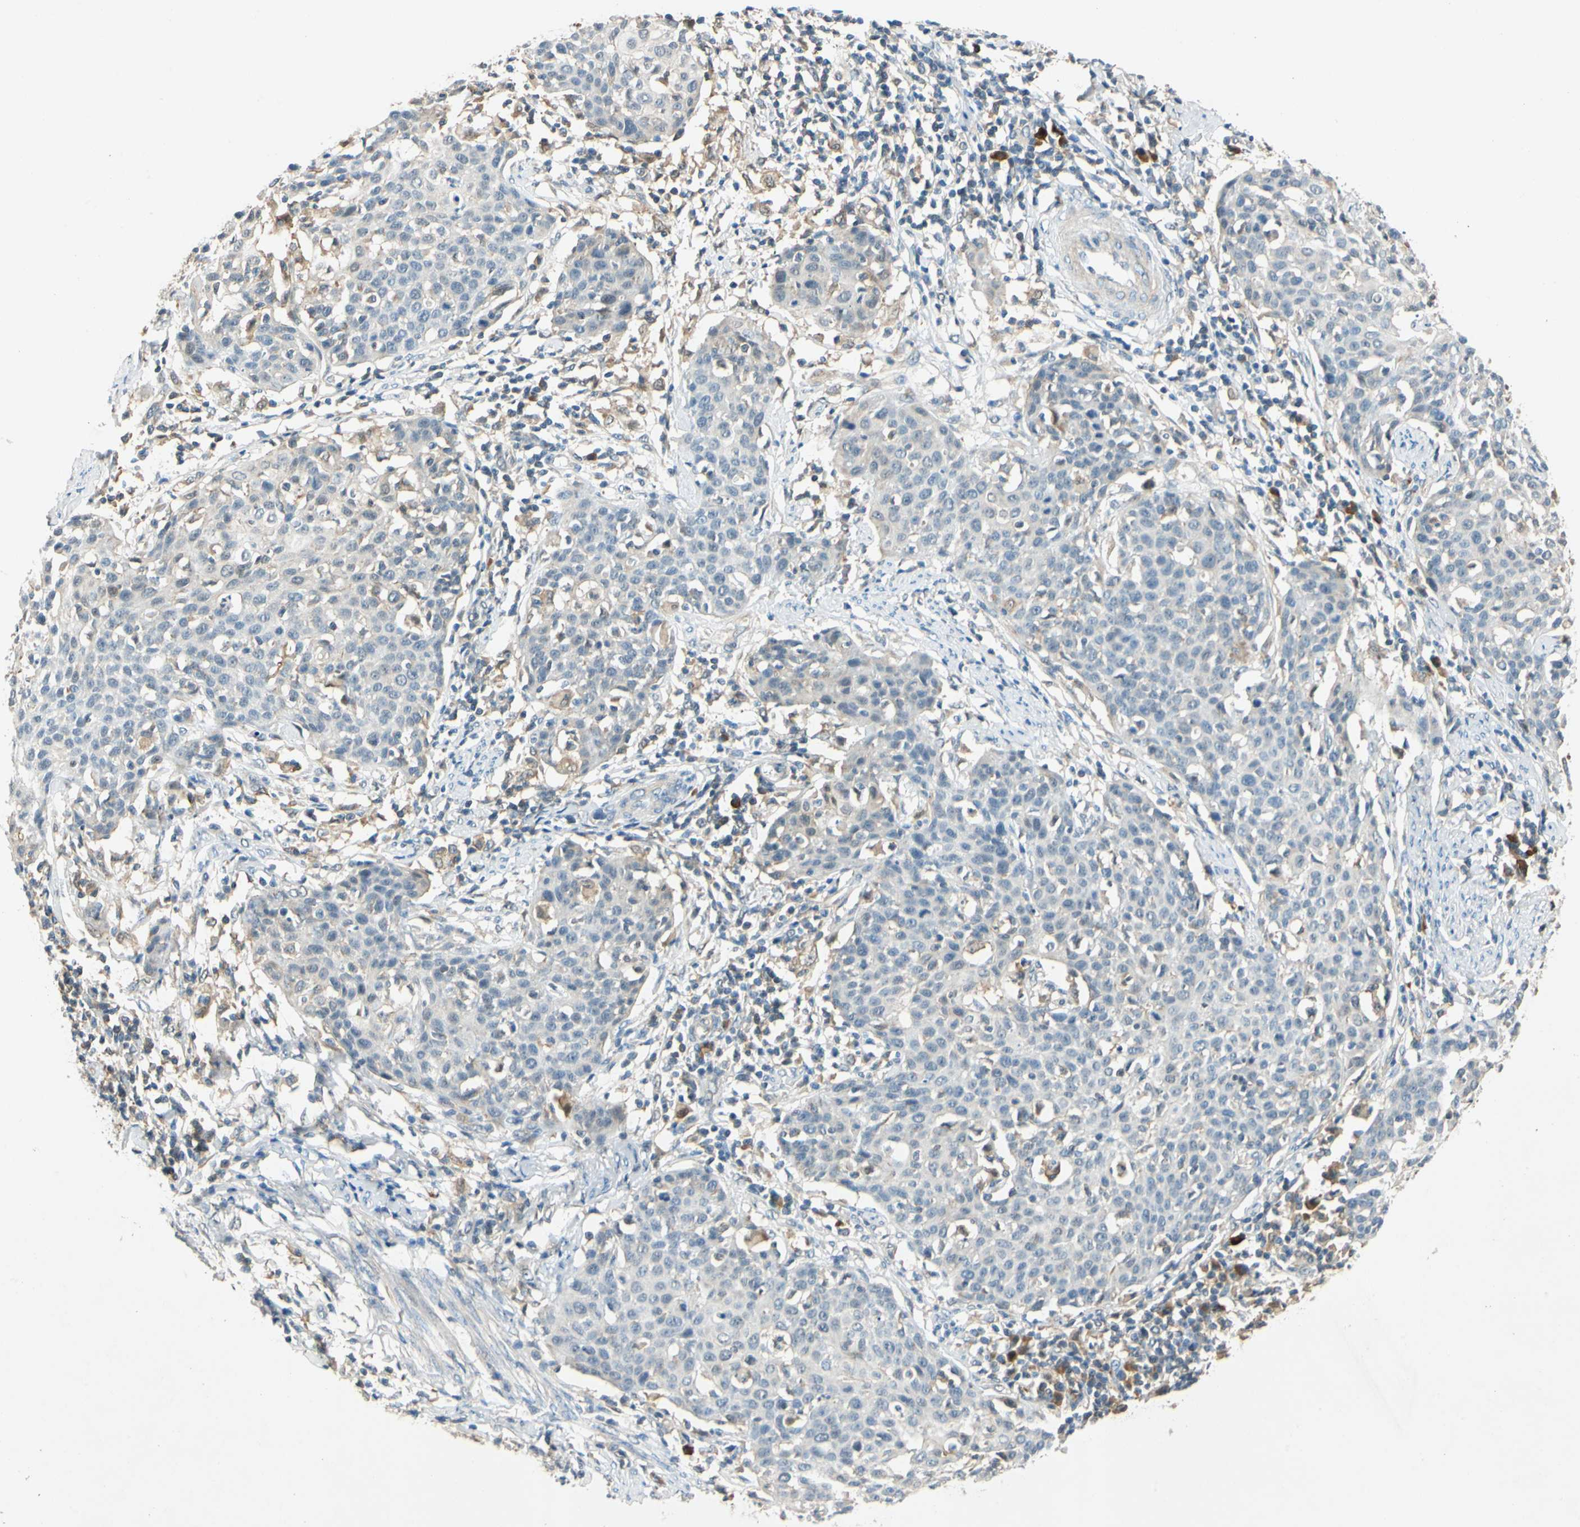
{"staining": {"intensity": "weak", "quantity": "25%-75%", "location": "cytoplasmic/membranous"}, "tissue": "cervical cancer", "cell_type": "Tumor cells", "image_type": "cancer", "snomed": [{"axis": "morphology", "description": "Squamous cell carcinoma, NOS"}, {"axis": "topography", "description": "Cervix"}], "caption": "High-power microscopy captured an immunohistochemistry image of squamous cell carcinoma (cervical), revealing weak cytoplasmic/membranous expression in approximately 25%-75% of tumor cells.", "gene": "WIPI1", "patient": {"sex": "female", "age": 38}}